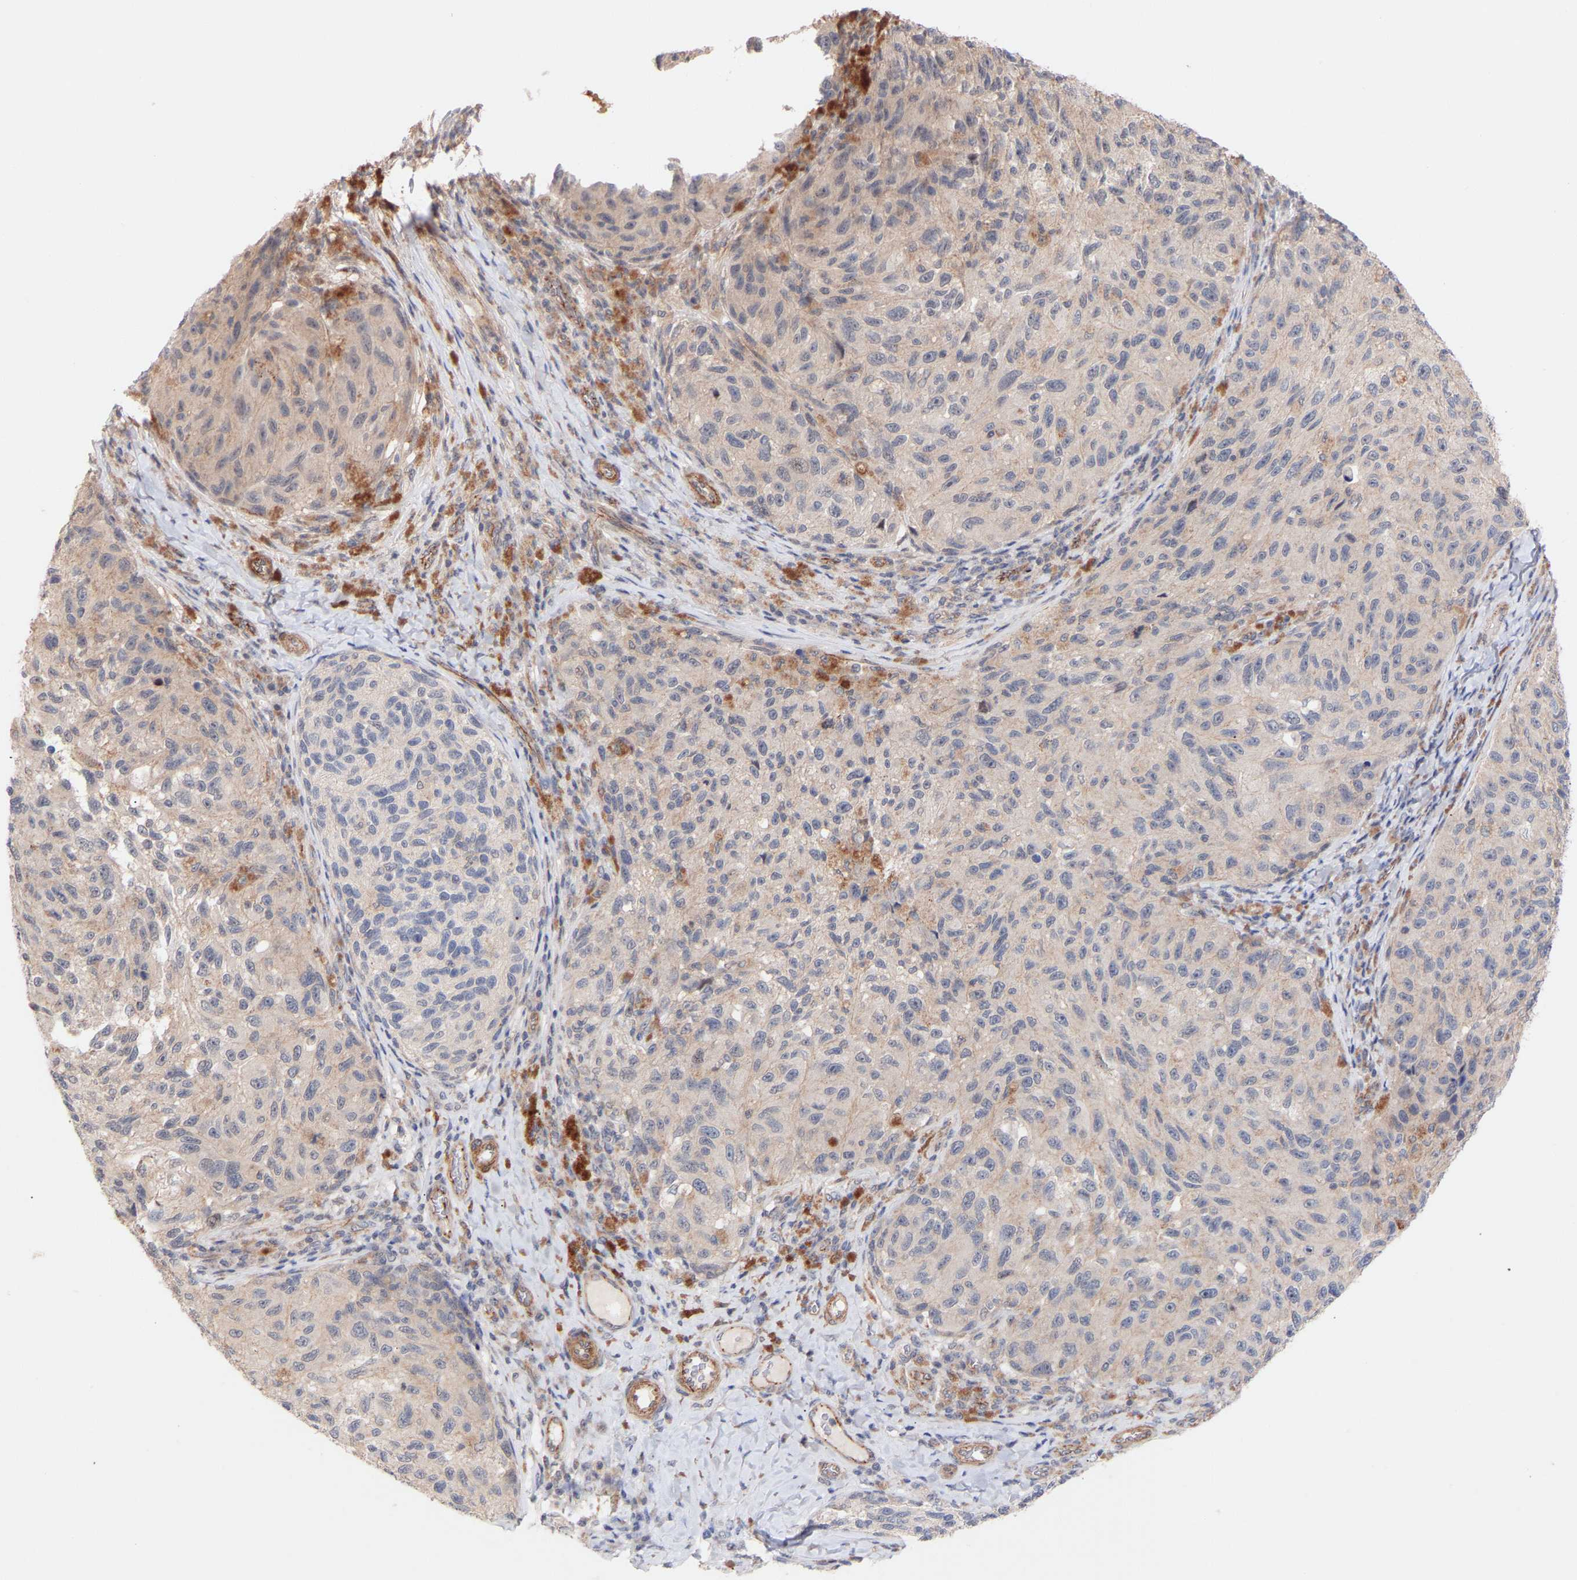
{"staining": {"intensity": "negative", "quantity": "none", "location": "none"}, "tissue": "melanoma", "cell_type": "Tumor cells", "image_type": "cancer", "snomed": [{"axis": "morphology", "description": "Malignant melanoma, NOS"}, {"axis": "topography", "description": "Skin"}], "caption": "Immunohistochemistry (IHC) of human melanoma reveals no expression in tumor cells.", "gene": "PDLIM5", "patient": {"sex": "female", "age": 73}}